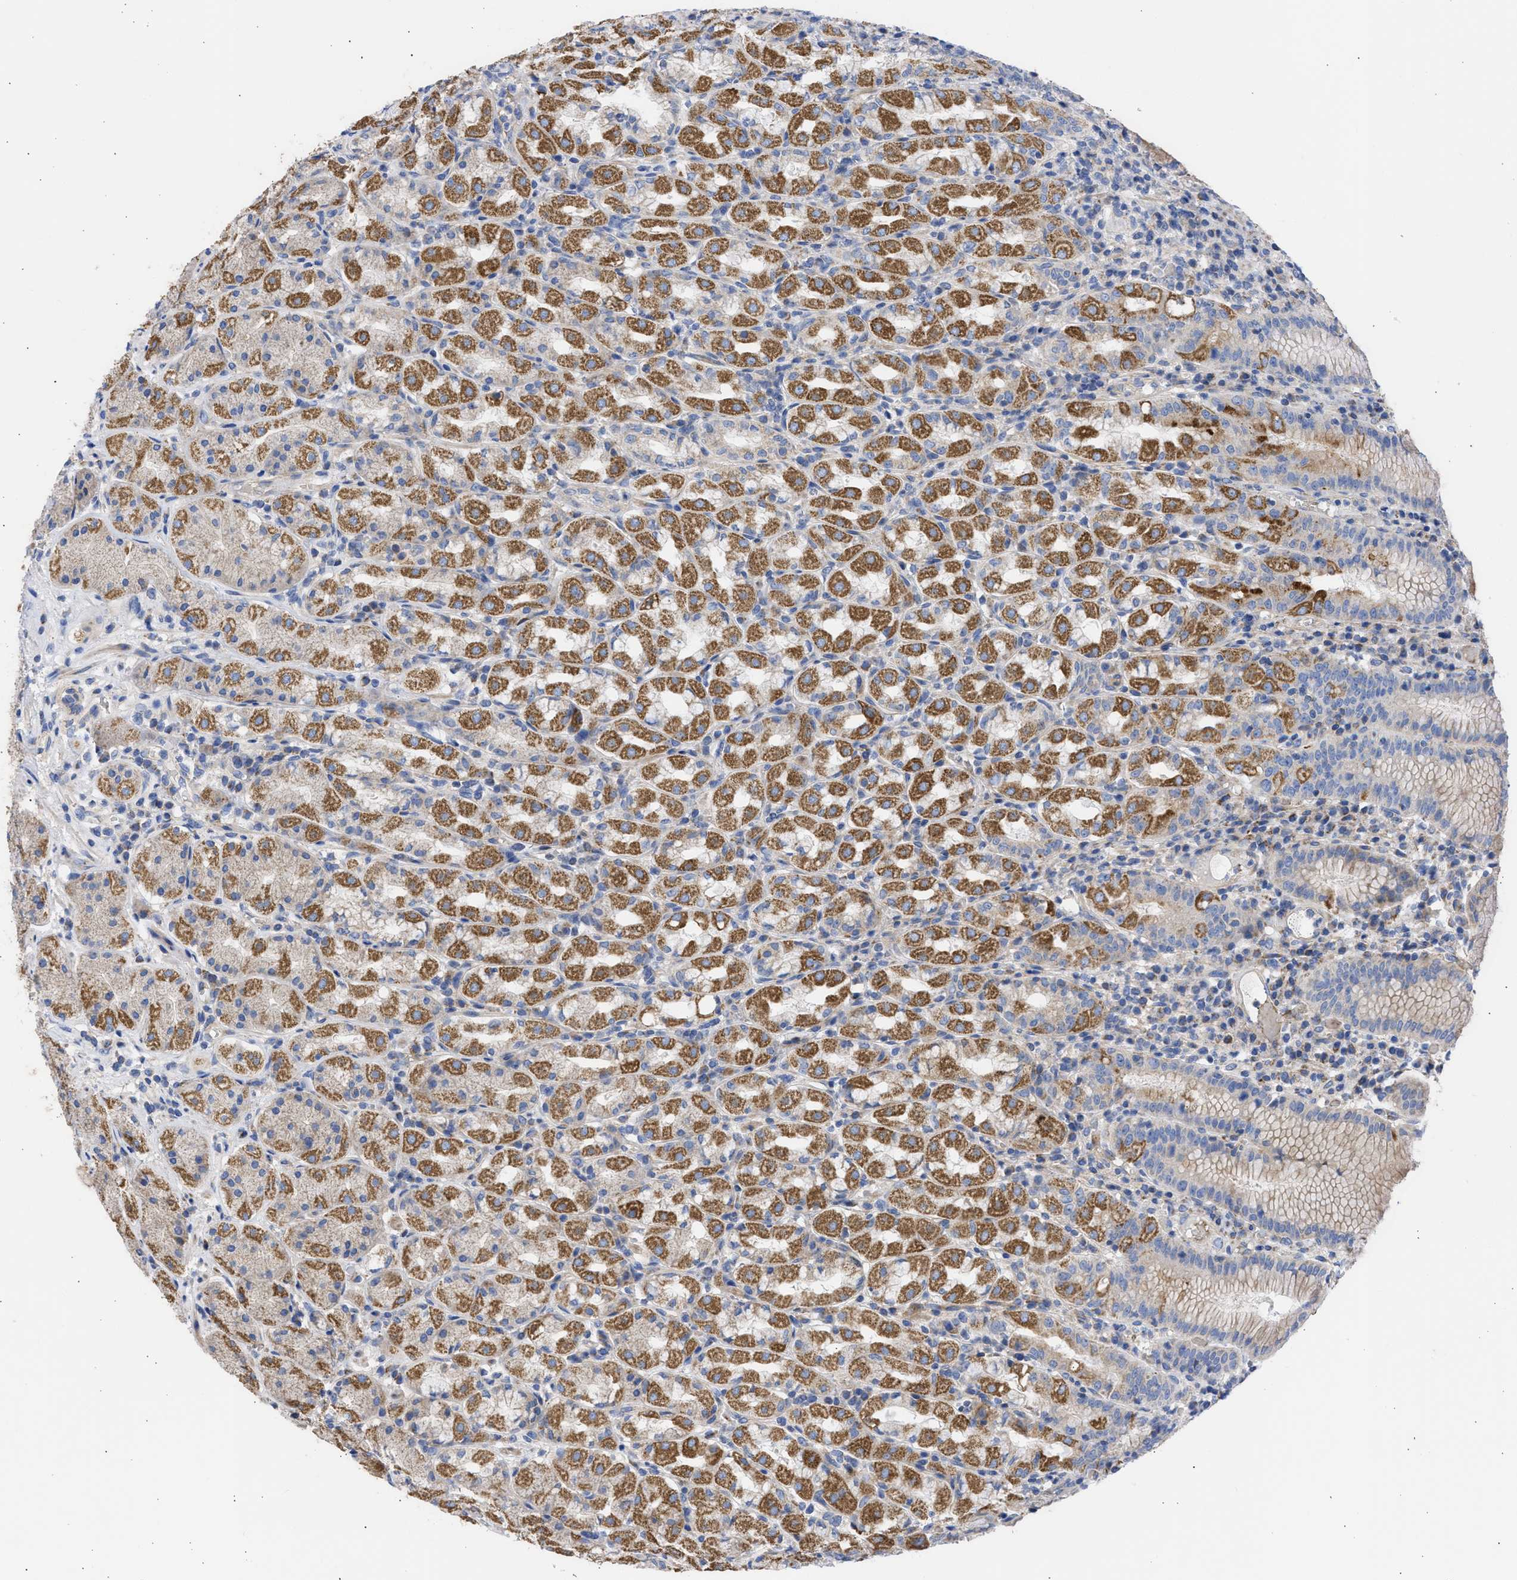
{"staining": {"intensity": "moderate", "quantity": "25%-75%", "location": "cytoplasmic/membranous"}, "tissue": "stomach", "cell_type": "Glandular cells", "image_type": "normal", "snomed": [{"axis": "morphology", "description": "Normal tissue, NOS"}, {"axis": "topography", "description": "Stomach"}, {"axis": "topography", "description": "Stomach, lower"}], "caption": "Immunohistochemical staining of unremarkable stomach reveals medium levels of moderate cytoplasmic/membranous staining in approximately 25%-75% of glandular cells.", "gene": "BTG3", "patient": {"sex": "female", "age": 56}}